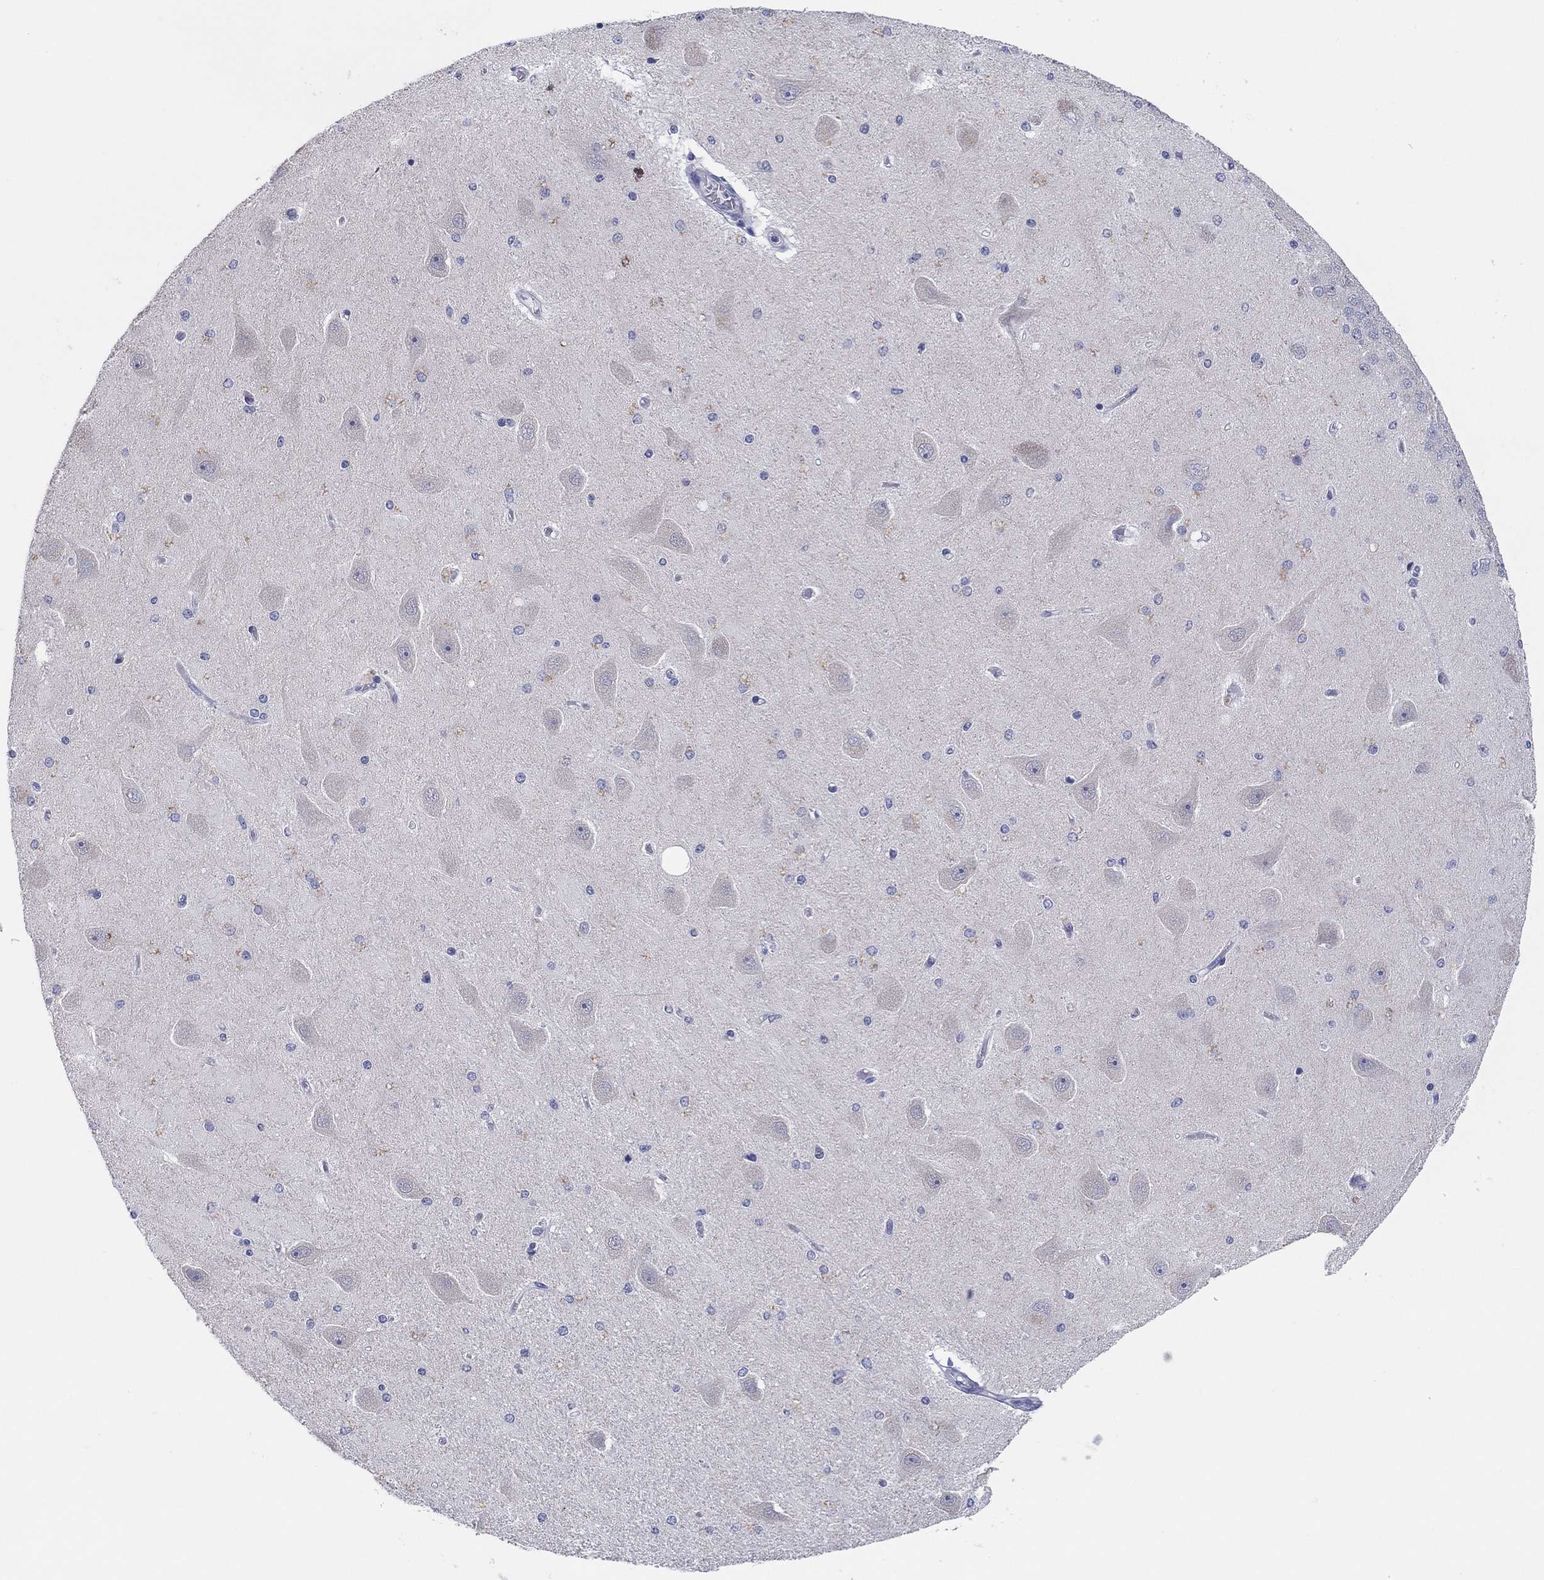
{"staining": {"intensity": "negative", "quantity": "none", "location": "none"}, "tissue": "hippocampus", "cell_type": "Glial cells", "image_type": "normal", "snomed": [{"axis": "morphology", "description": "Normal tissue, NOS"}, {"axis": "topography", "description": "Hippocampus"}], "caption": "DAB immunohistochemical staining of unremarkable hippocampus shows no significant staining in glial cells.", "gene": "ERICH3", "patient": {"sex": "female", "age": 54}}